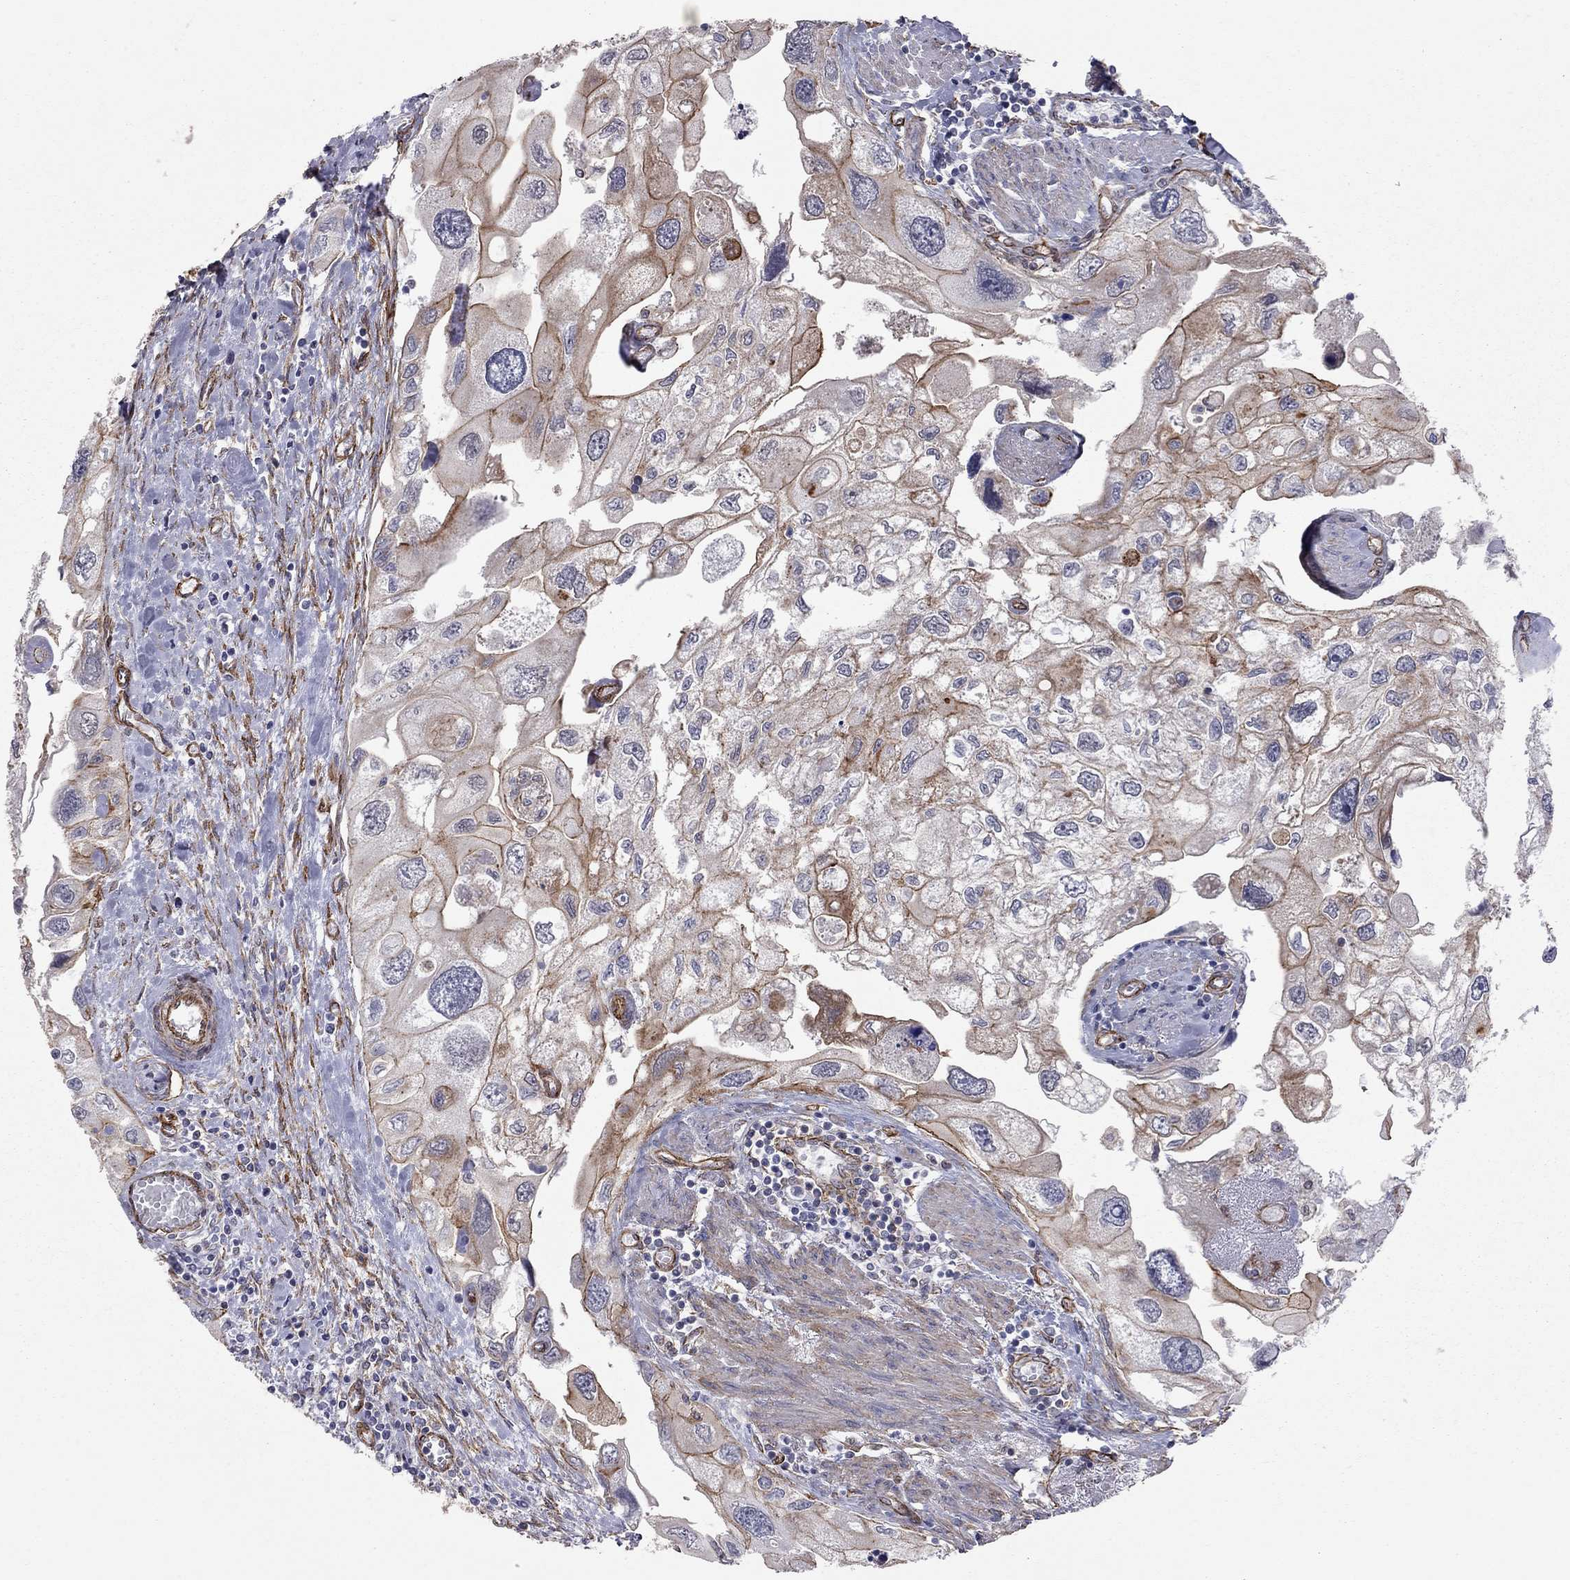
{"staining": {"intensity": "strong", "quantity": "25%-75%", "location": "cytoplasmic/membranous"}, "tissue": "urothelial cancer", "cell_type": "Tumor cells", "image_type": "cancer", "snomed": [{"axis": "morphology", "description": "Urothelial carcinoma, High grade"}, {"axis": "topography", "description": "Urinary bladder"}], "caption": "This micrograph reveals high-grade urothelial carcinoma stained with IHC to label a protein in brown. The cytoplasmic/membranous of tumor cells show strong positivity for the protein. Nuclei are counter-stained blue.", "gene": "BICDL2", "patient": {"sex": "male", "age": 59}}